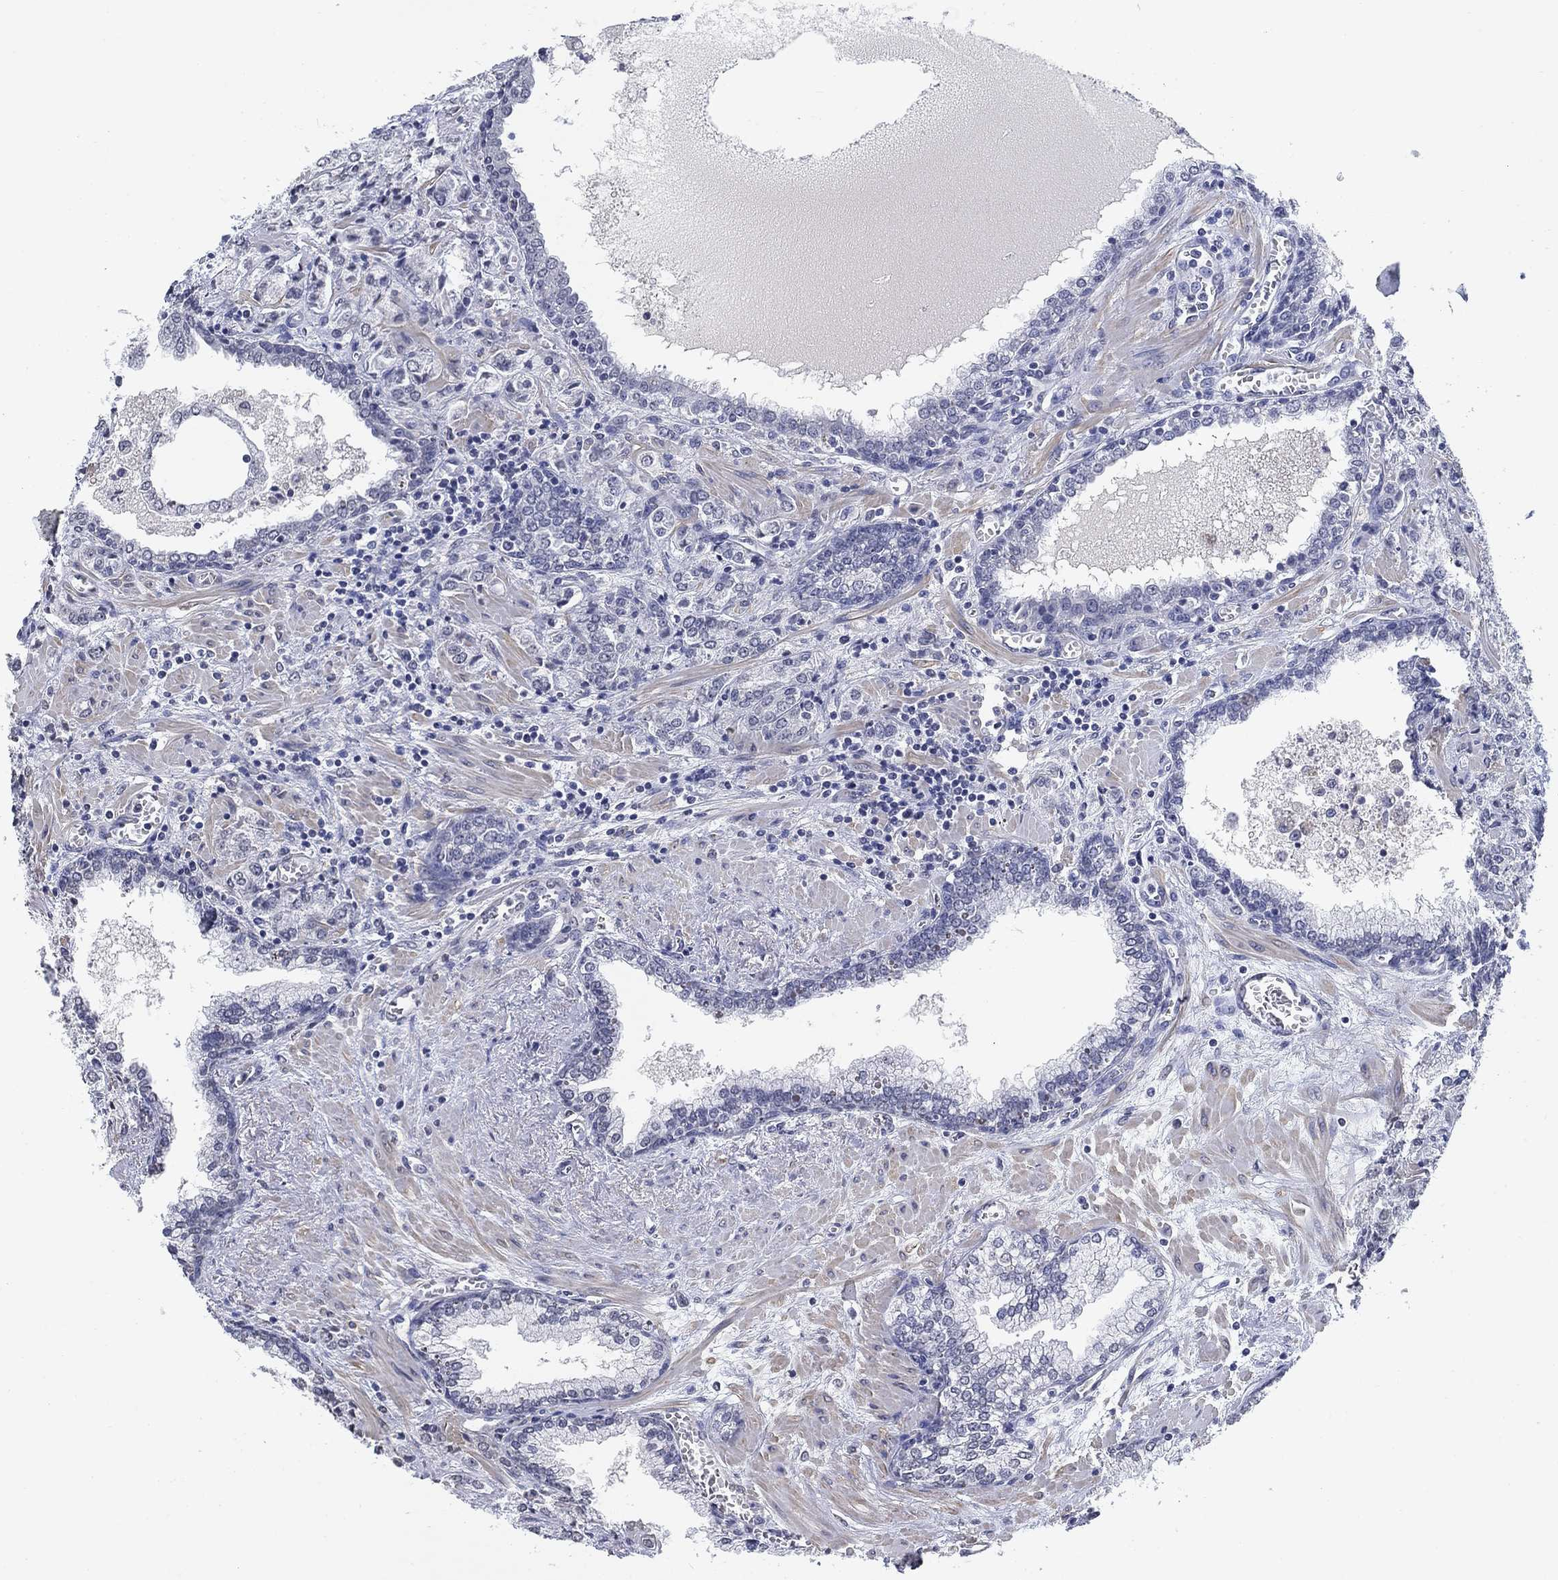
{"staining": {"intensity": "negative", "quantity": "none", "location": "none"}, "tissue": "prostate cancer", "cell_type": "Tumor cells", "image_type": "cancer", "snomed": [{"axis": "morphology", "description": "Adenocarcinoma, NOS"}, {"axis": "topography", "description": "Prostate and seminal vesicle, NOS"}, {"axis": "topography", "description": "Prostate"}], "caption": "An image of prostate adenocarcinoma stained for a protein exhibits no brown staining in tumor cells.", "gene": "OTUB2", "patient": {"sex": "male", "age": 62}}